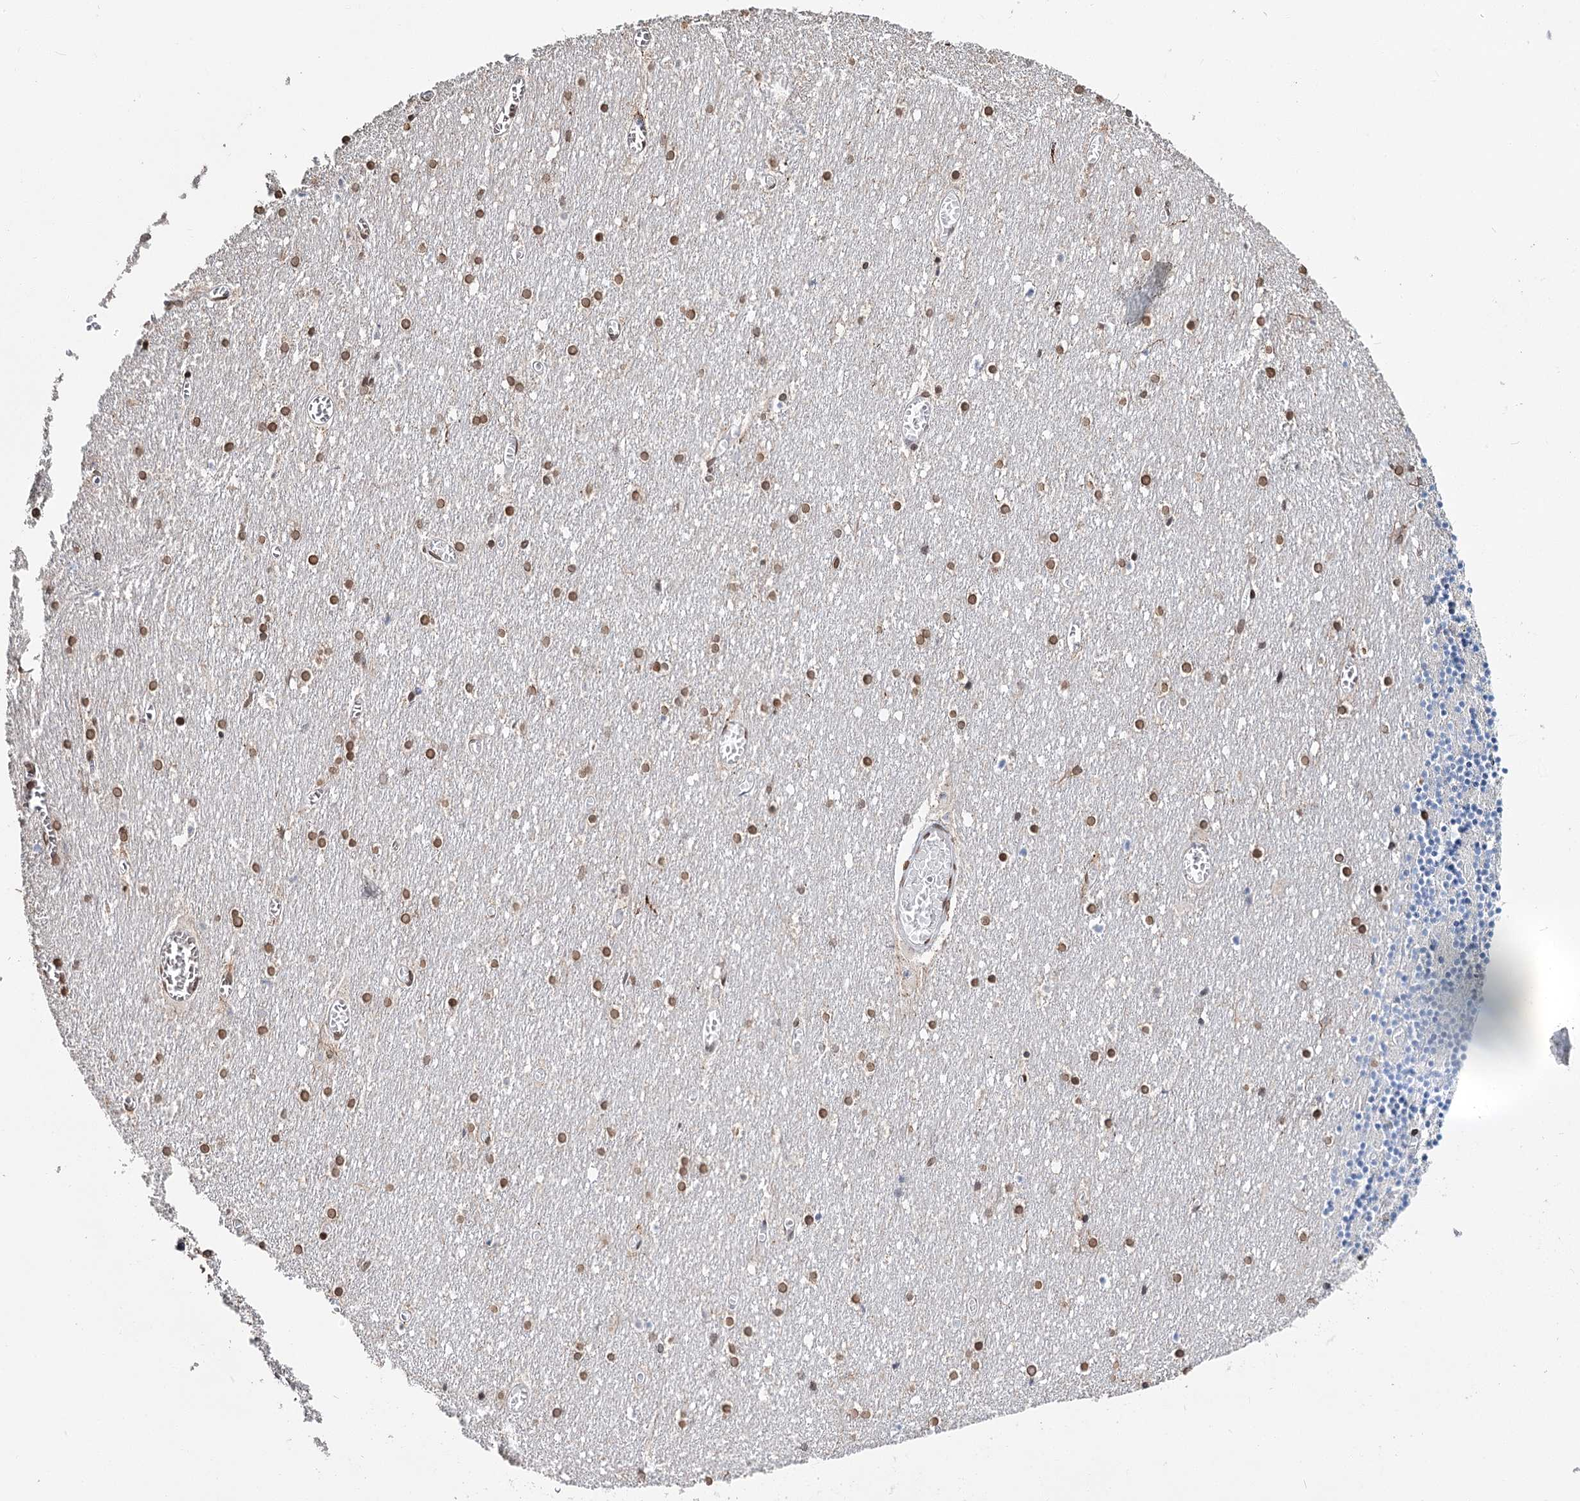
{"staining": {"intensity": "moderate", "quantity": ">75%", "location": "nuclear"}, "tissue": "cerebellum", "cell_type": "Cells in granular layer", "image_type": "normal", "snomed": [{"axis": "morphology", "description": "Normal tissue, NOS"}, {"axis": "topography", "description": "Cerebellum"}], "caption": "The photomicrograph demonstrates immunohistochemical staining of normal cerebellum. There is moderate nuclear staining is present in about >75% of cells in granular layer. (DAB IHC, brown staining for protein, blue staining for nuclei).", "gene": "KIAA0930", "patient": {"sex": "female", "age": 28}}